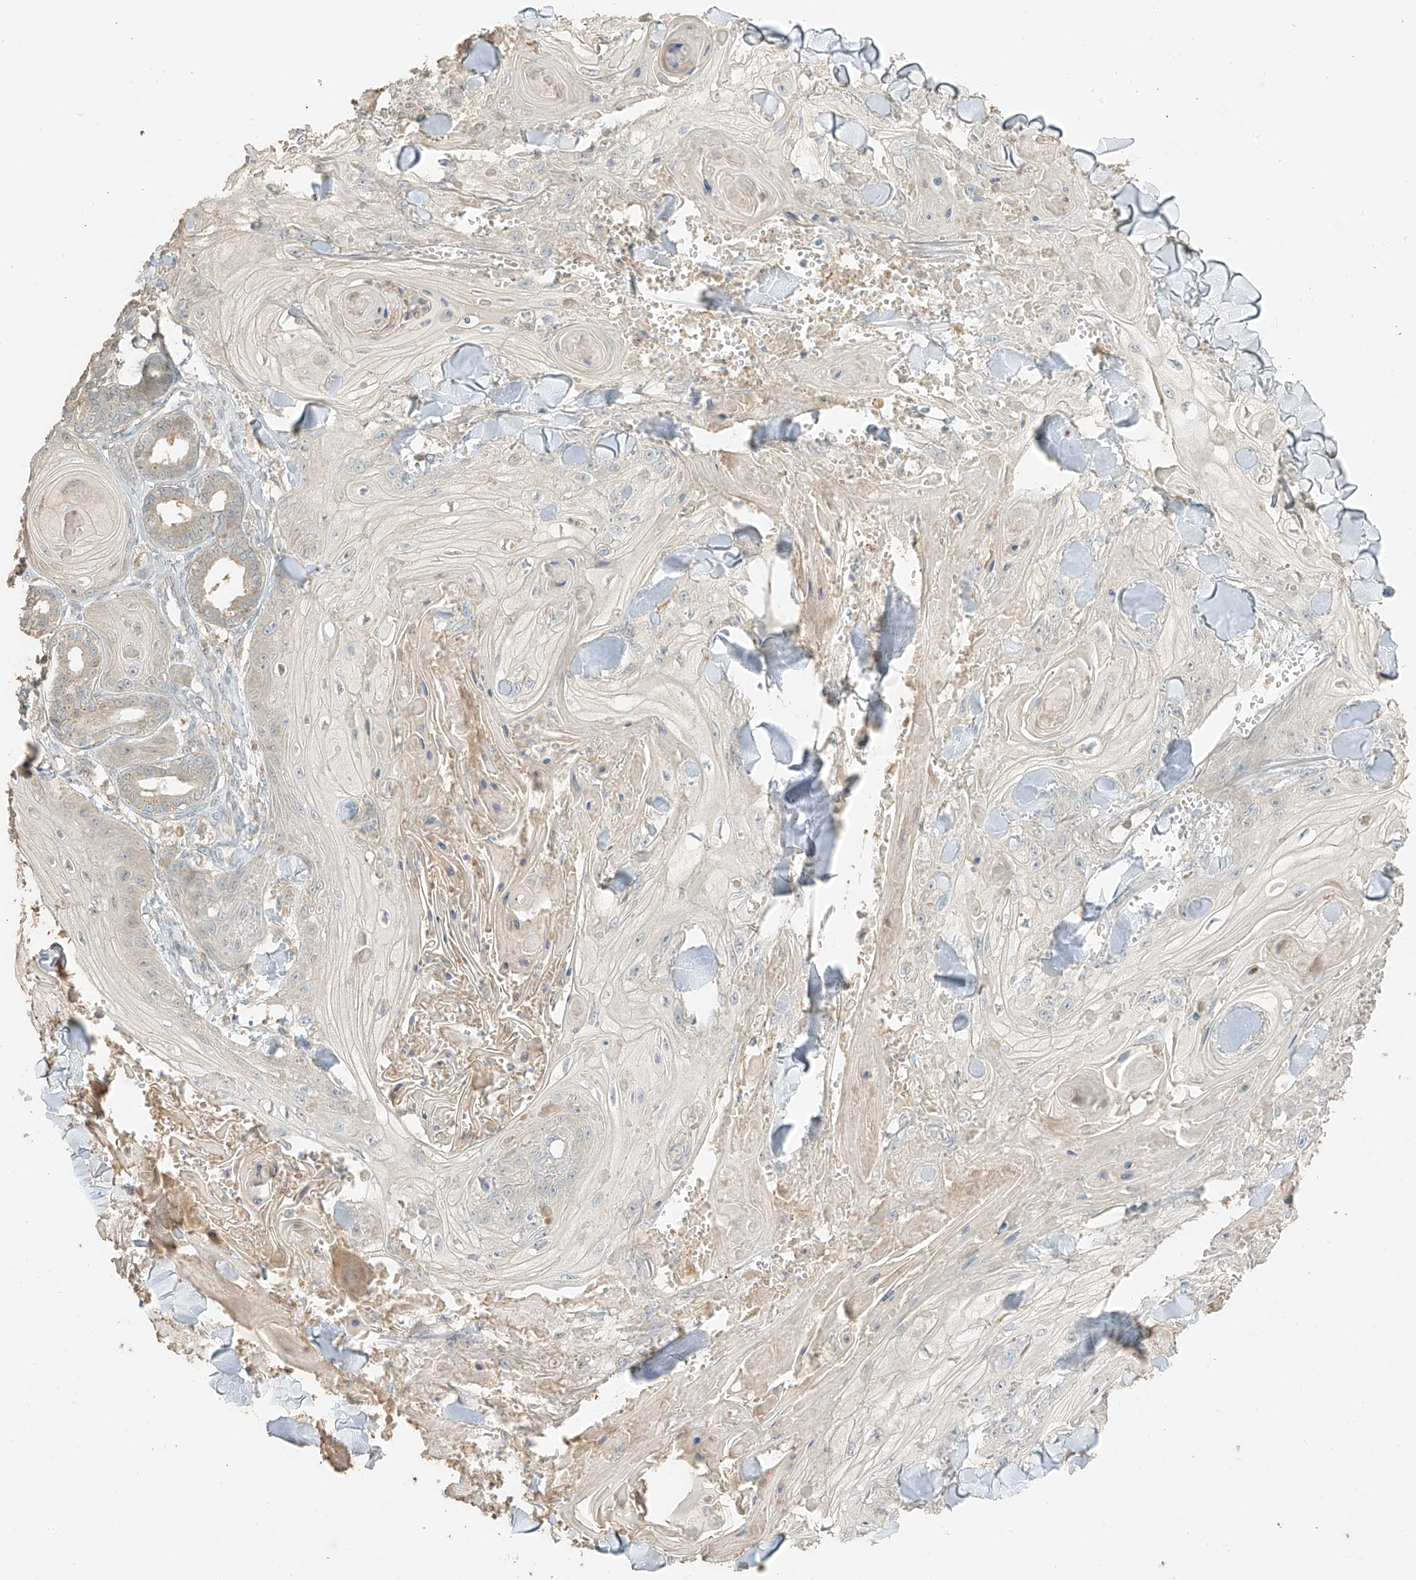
{"staining": {"intensity": "negative", "quantity": "none", "location": "none"}, "tissue": "skin cancer", "cell_type": "Tumor cells", "image_type": "cancer", "snomed": [{"axis": "morphology", "description": "Squamous cell carcinoma, NOS"}, {"axis": "topography", "description": "Skin"}], "caption": "The IHC photomicrograph has no significant positivity in tumor cells of skin squamous cell carcinoma tissue. (Immunohistochemistry (ihc), brightfield microscopy, high magnification).", "gene": "RFTN2", "patient": {"sex": "male", "age": 74}}